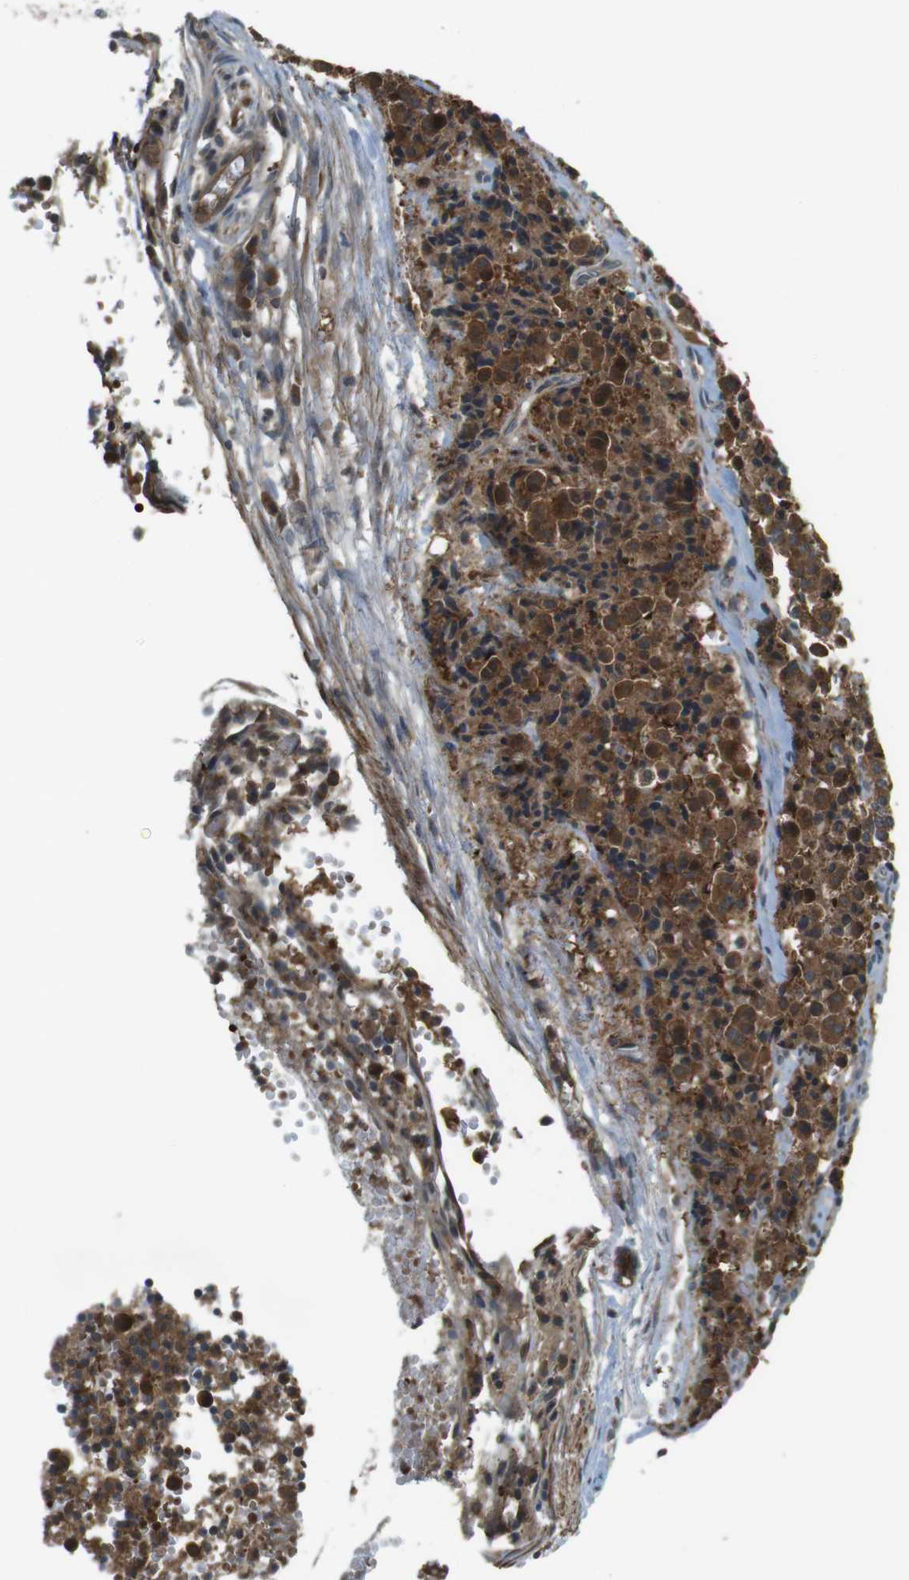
{"staining": {"intensity": "strong", "quantity": ">75%", "location": "cytoplasmic/membranous"}, "tissue": "carcinoid", "cell_type": "Tumor cells", "image_type": "cancer", "snomed": [{"axis": "morphology", "description": "Carcinoid, malignant, NOS"}, {"axis": "topography", "description": "Lung"}], "caption": "Brown immunohistochemical staining in carcinoid shows strong cytoplasmic/membranous positivity in about >75% of tumor cells.", "gene": "LRRC3B", "patient": {"sex": "male", "age": 30}}